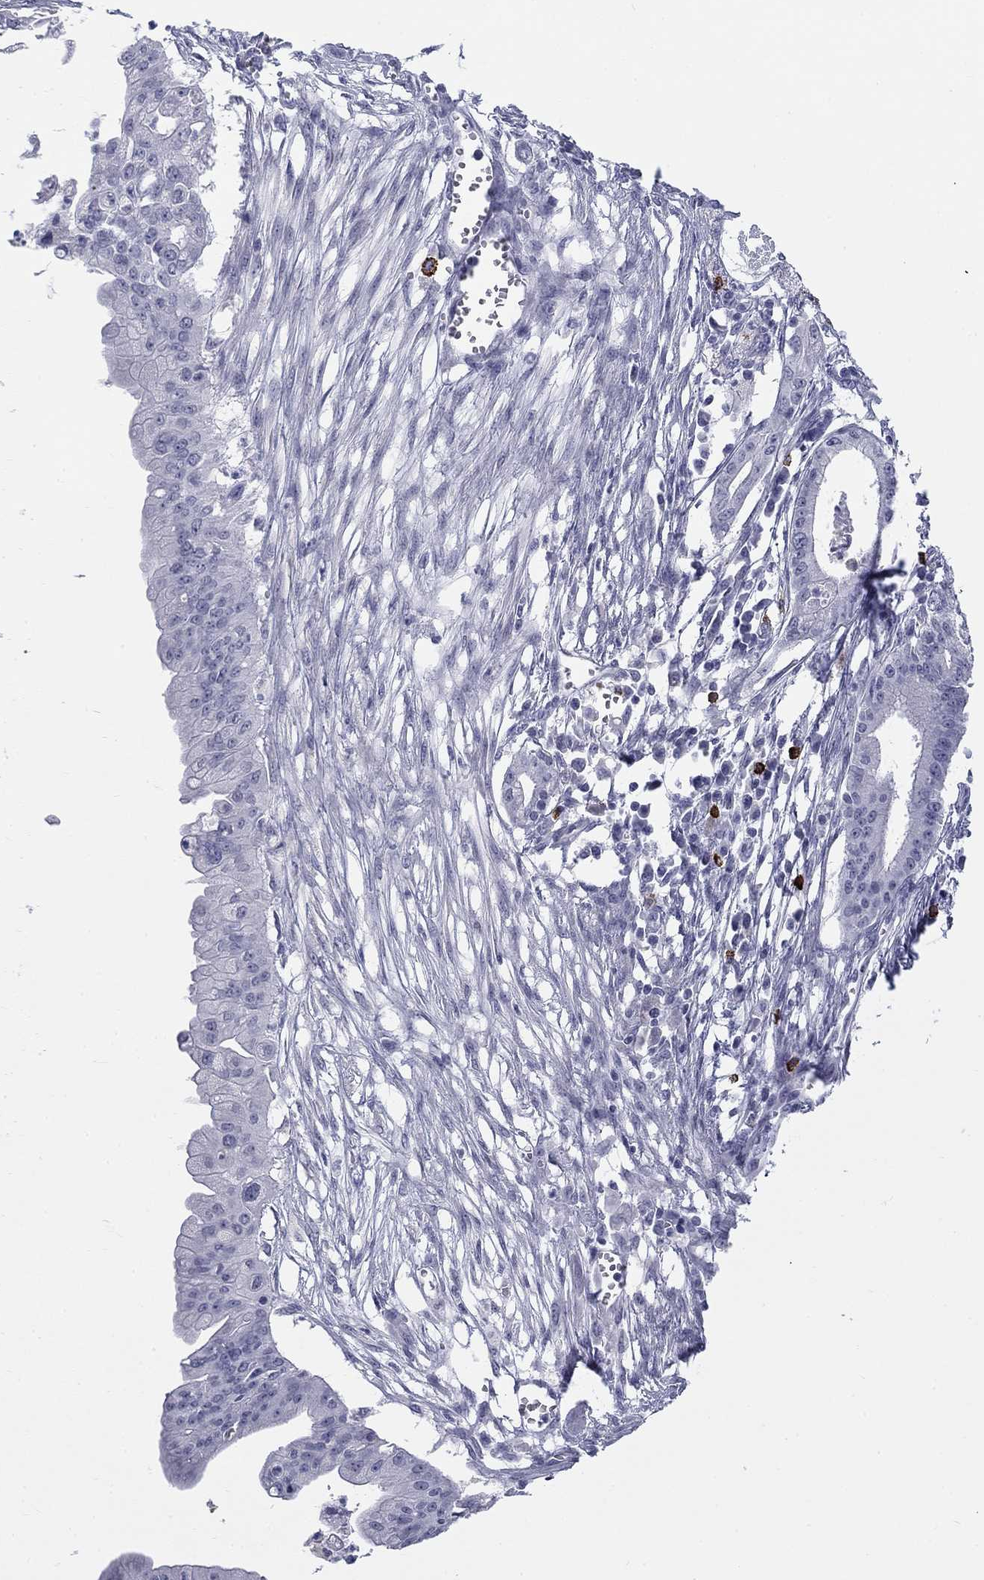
{"staining": {"intensity": "negative", "quantity": "none", "location": "none"}, "tissue": "pancreatic cancer", "cell_type": "Tumor cells", "image_type": "cancer", "snomed": [{"axis": "morphology", "description": "Normal tissue, NOS"}, {"axis": "morphology", "description": "Adenocarcinoma, NOS"}, {"axis": "topography", "description": "Pancreas"}], "caption": "Human pancreatic cancer (adenocarcinoma) stained for a protein using IHC reveals no expression in tumor cells.", "gene": "ECEL1", "patient": {"sex": "female", "age": 58}}